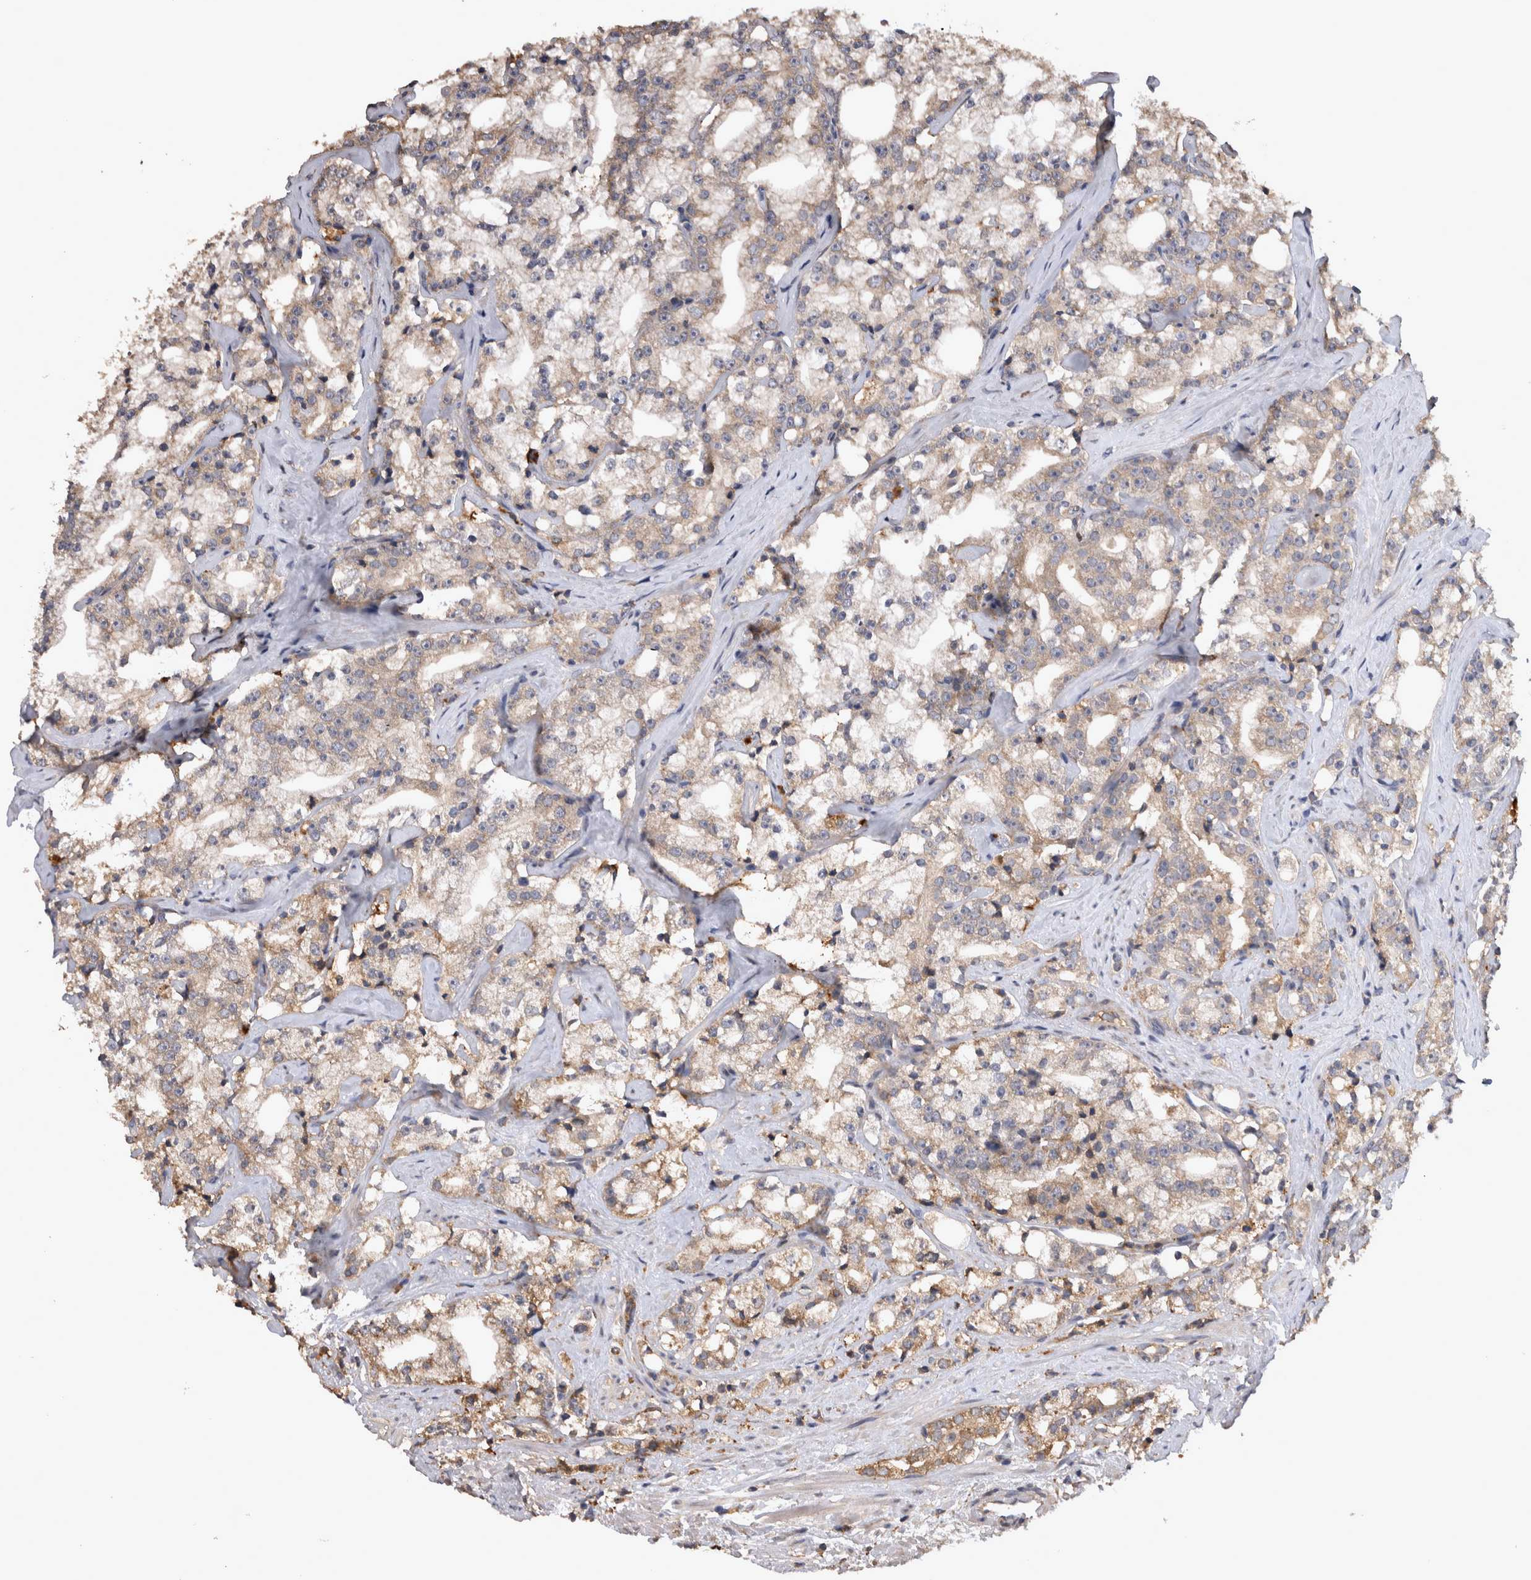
{"staining": {"intensity": "weak", "quantity": "<25%", "location": "cytoplasmic/membranous"}, "tissue": "prostate cancer", "cell_type": "Tumor cells", "image_type": "cancer", "snomed": [{"axis": "morphology", "description": "Adenocarcinoma, High grade"}, {"axis": "topography", "description": "Prostate"}], "caption": "Tumor cells show no significant positivity in prostate high-grade adenocarcinoma. The staining was performed using DAB to visualize the protein expression in brown, while the nuclei were stained in blue with hematoxylin (Magnification: 20x).", "gene": "TMED7", "patient": {"sex": "male", "age": 64}}